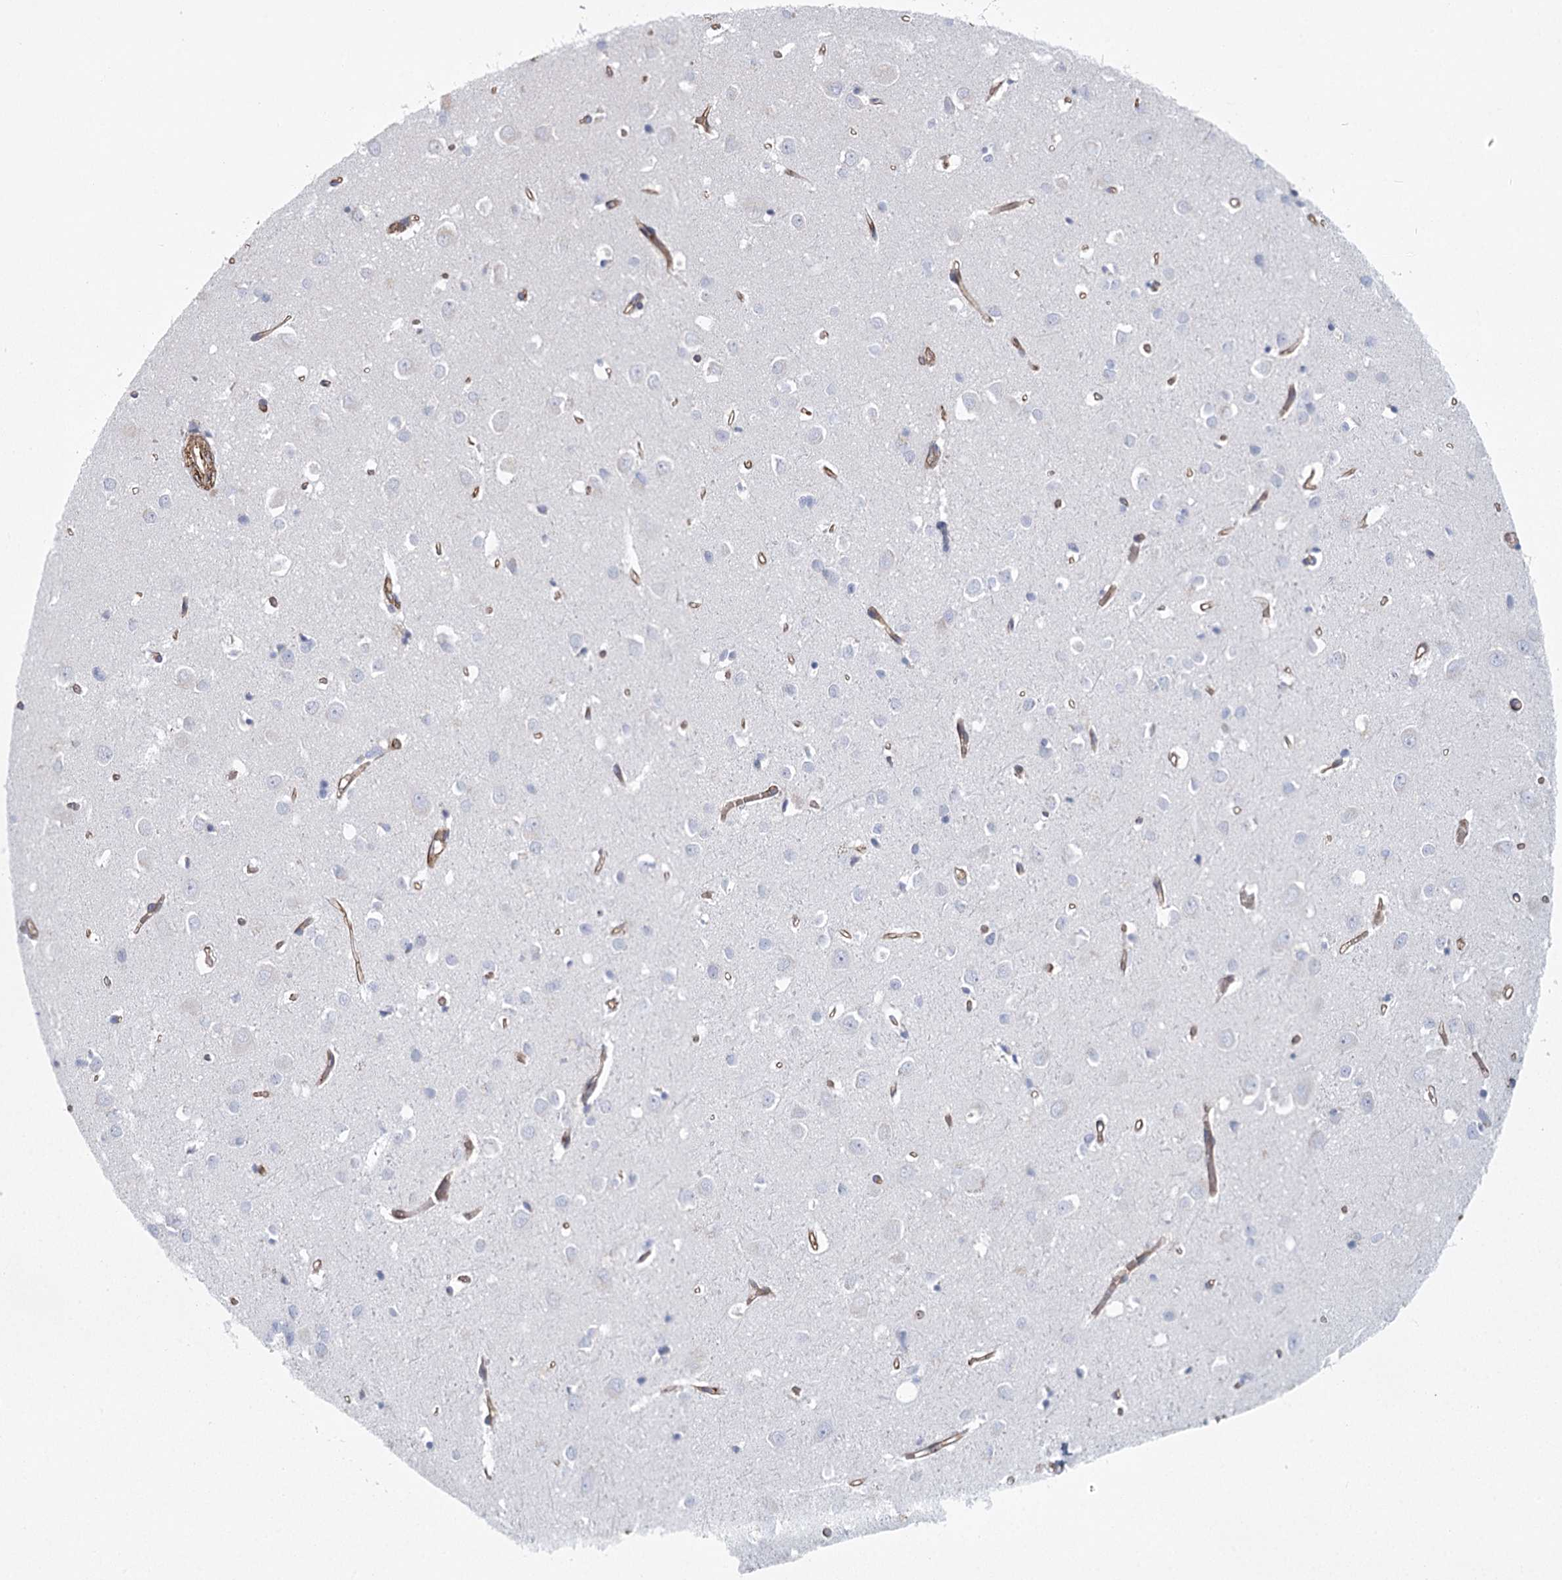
{"staining": {"intensity": "moderate", "quantity": ">75%", "location": "cytoplasmic/membranous"}, "tissue": "cerebral cortex", "cell_type": "Endothelial cells", "image_type": "normal", "snomed": [{"axis": "morphology", "description": "Normal tissue, NOS"}, {"axis": "topography", "description": "Cerebral cortex"}], "caption": "Protein staining of unremarkable cerebral cortex displays moderate cytoplasmic/membranous positivity in about >75% of endothelial cells. (IHC, brightfield microscopy, high magnification).", "gene": "IFT46", "patient": {"sex": "female", "age": 64}}